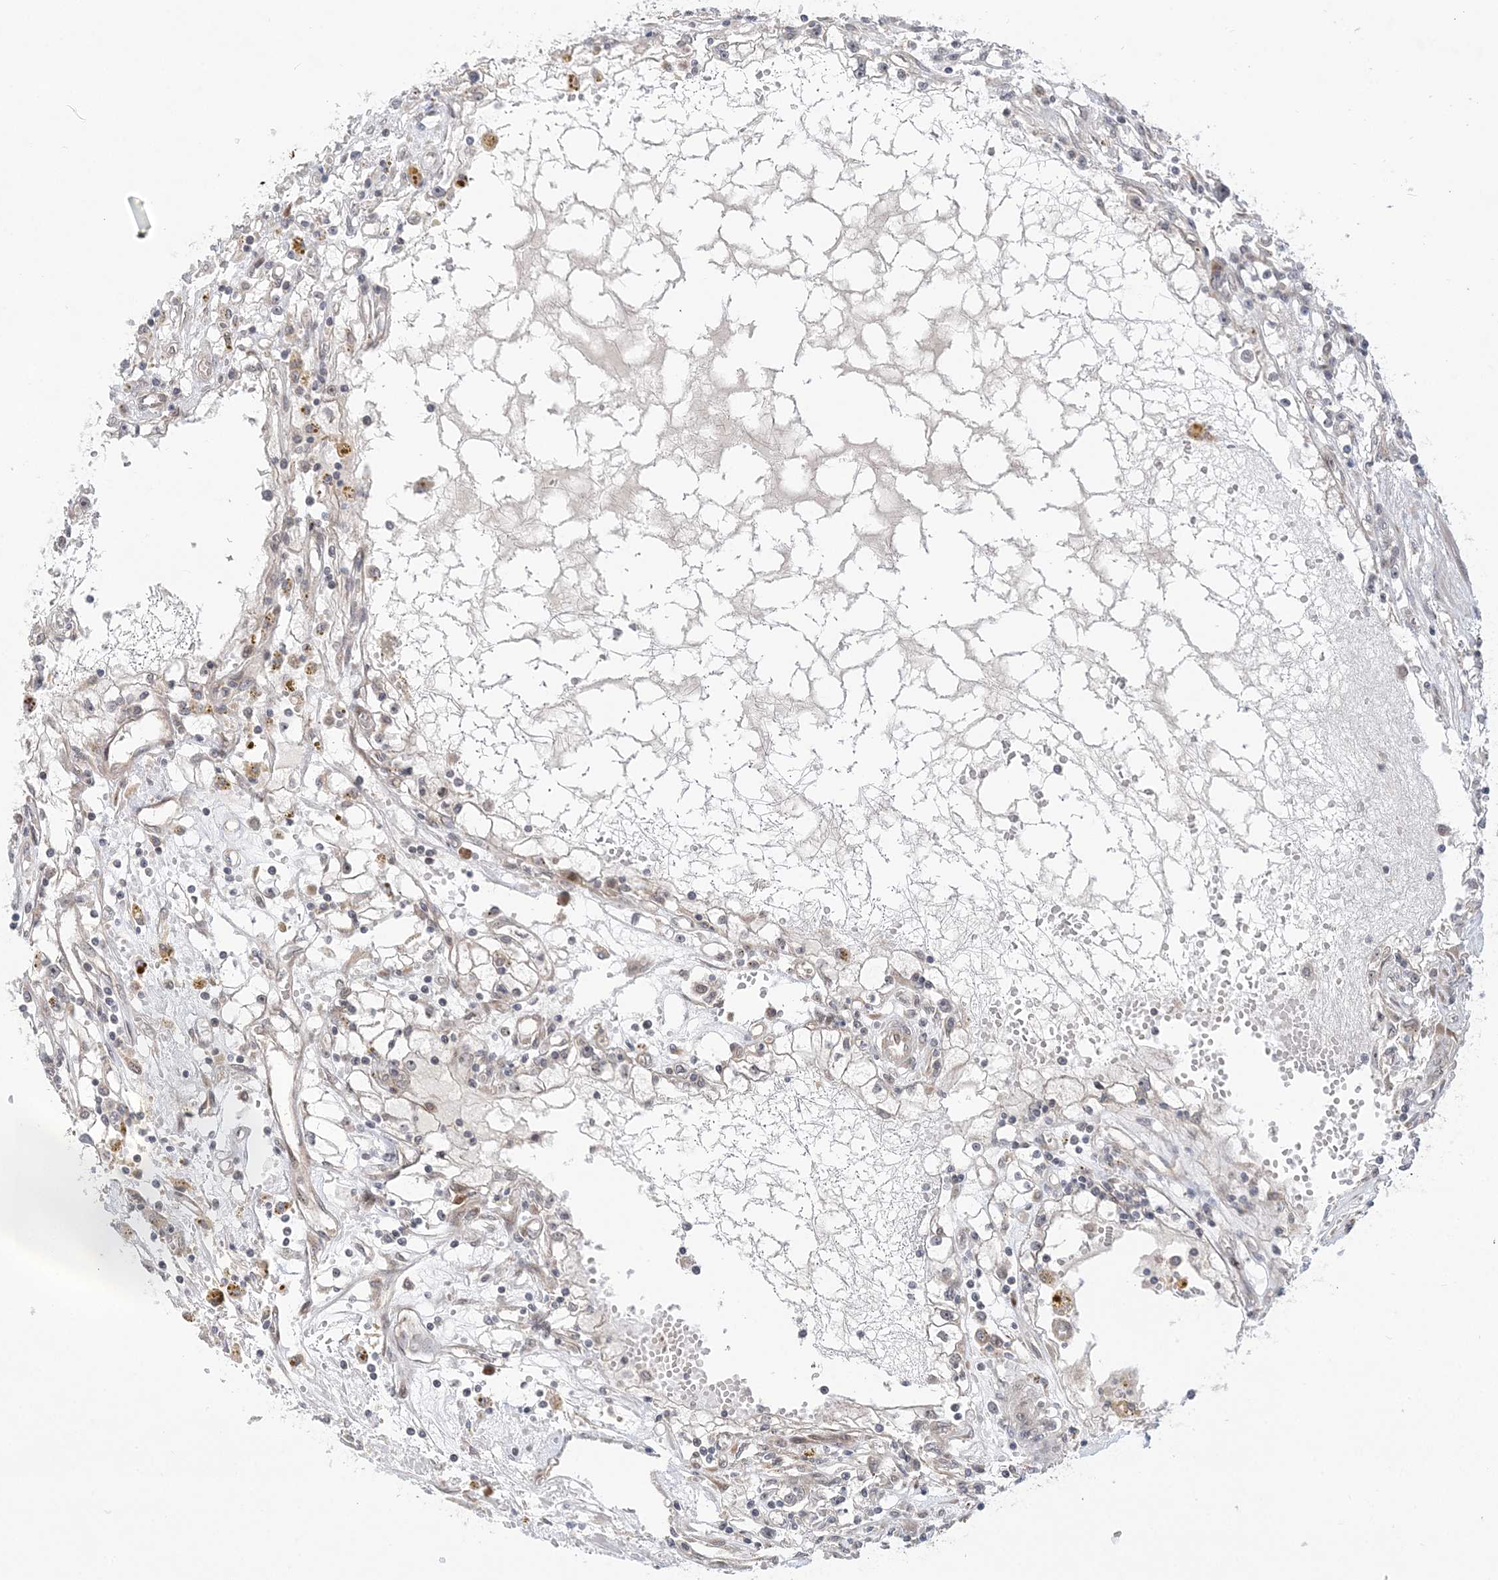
{"staining": {"intensity": "negative", "quantity": "none", "location": "none"}, "tissue": "renal cancer", "cell_type": "Tumor cells", "image_type": "cancer", "snomed": [{"axis": "morphology", "description": "Adenocarcinoma, NOS"}, {"axis": "topography", "description": "Kidney"}], "caption": "There is no significant staining in tumor cells of renal adenocarcinoma.", "gene": "ANAPC15", "patient": {"sex": "male", "age": 56}}